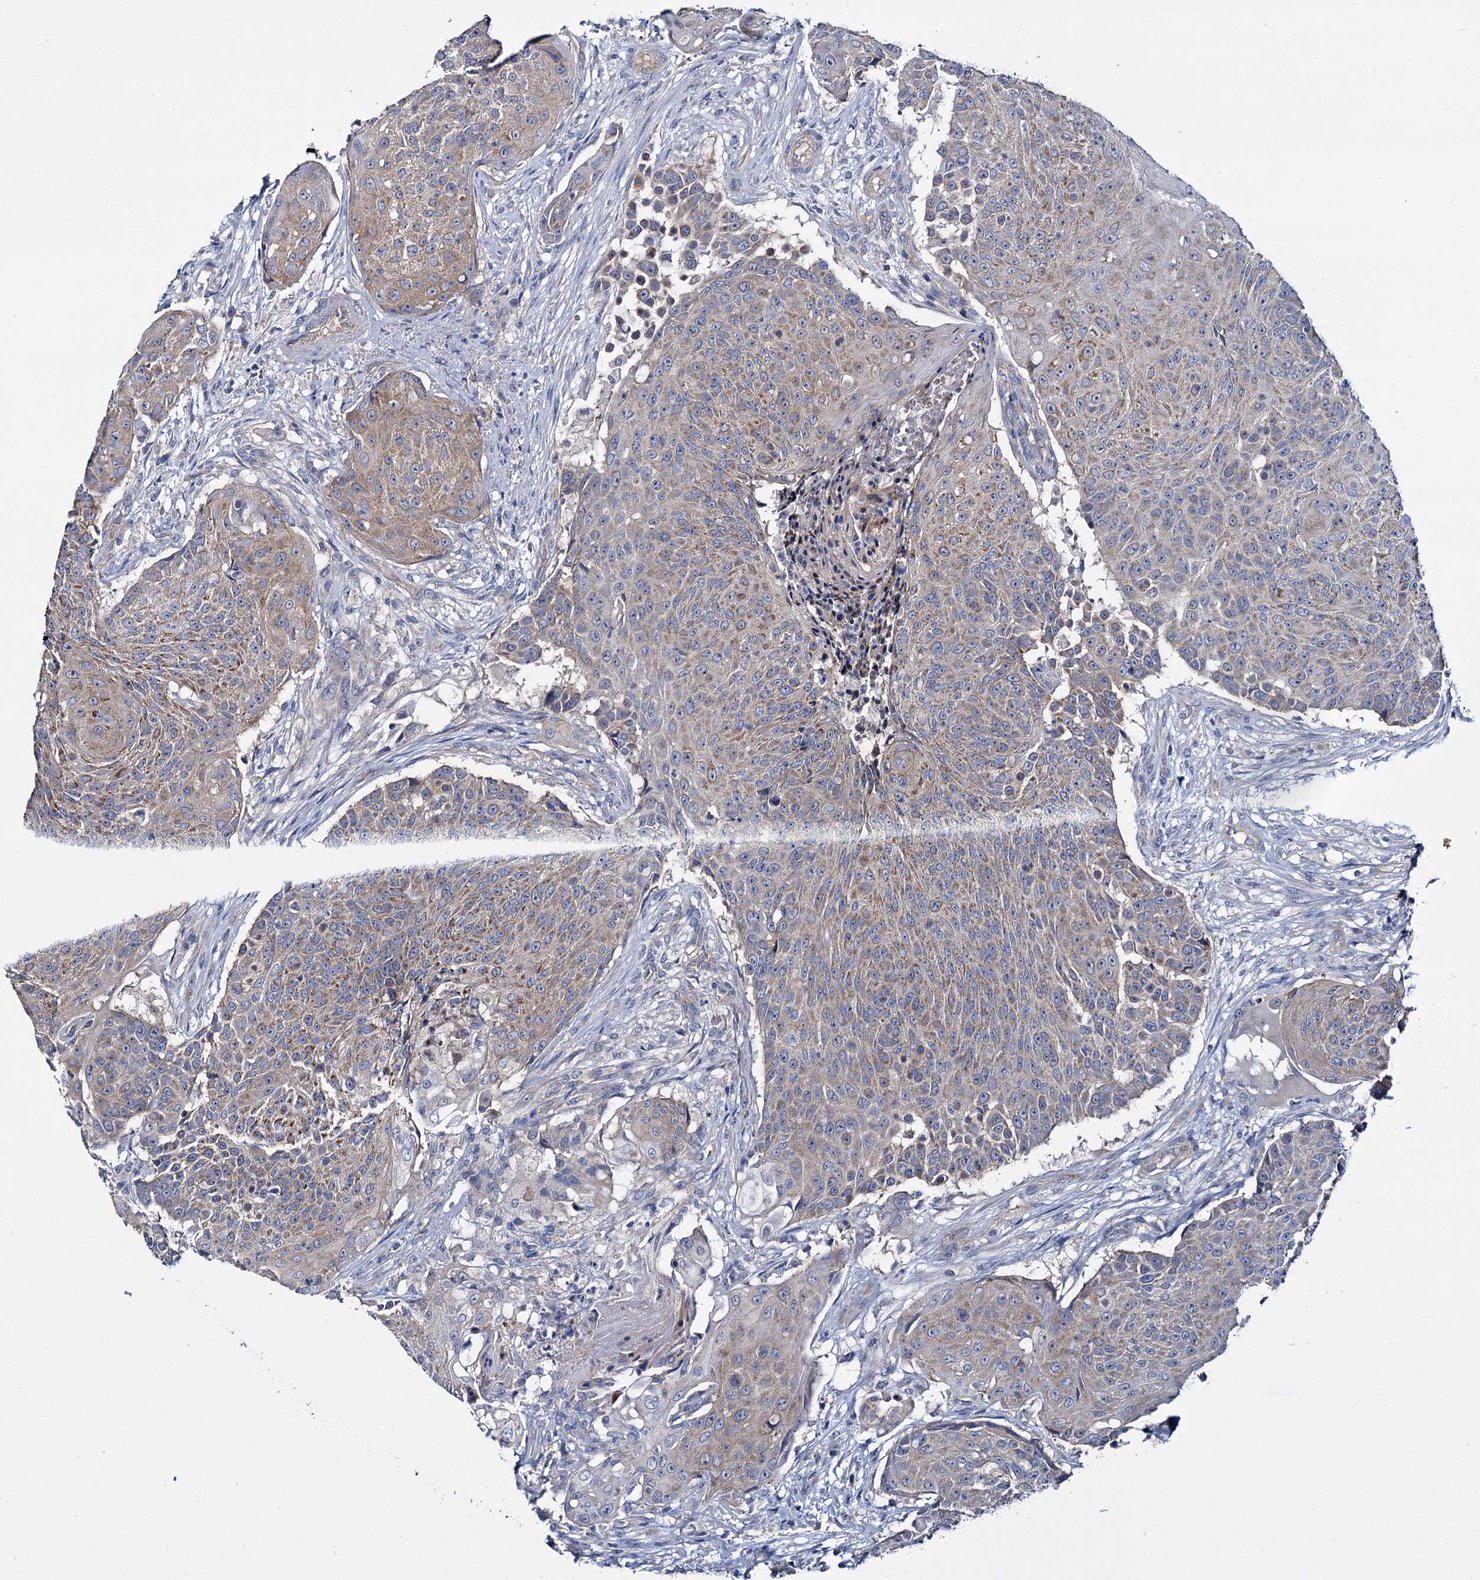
{"staining": {"intensity": "moderate", "quantity": ">75%", "location": "cytoplasmic/membranous"}, "tissue": "urothelial cancer", "cell_type": "Tumor cells", "image_type": "cancer", "snomed": [{"axis": "morphology", "description": "Urothelial carcinoma, High grade"}, {"axis": "topography", "description": "Urinary bladder"}], "caption": "Urothelial cancer stained with a brown dye exhibits moderate cytoplasmic/membranous positive positivity in approximately >75% of tumor cells.", "gene": "CEP295", "patient": {"sex": "female", "age": 63}}